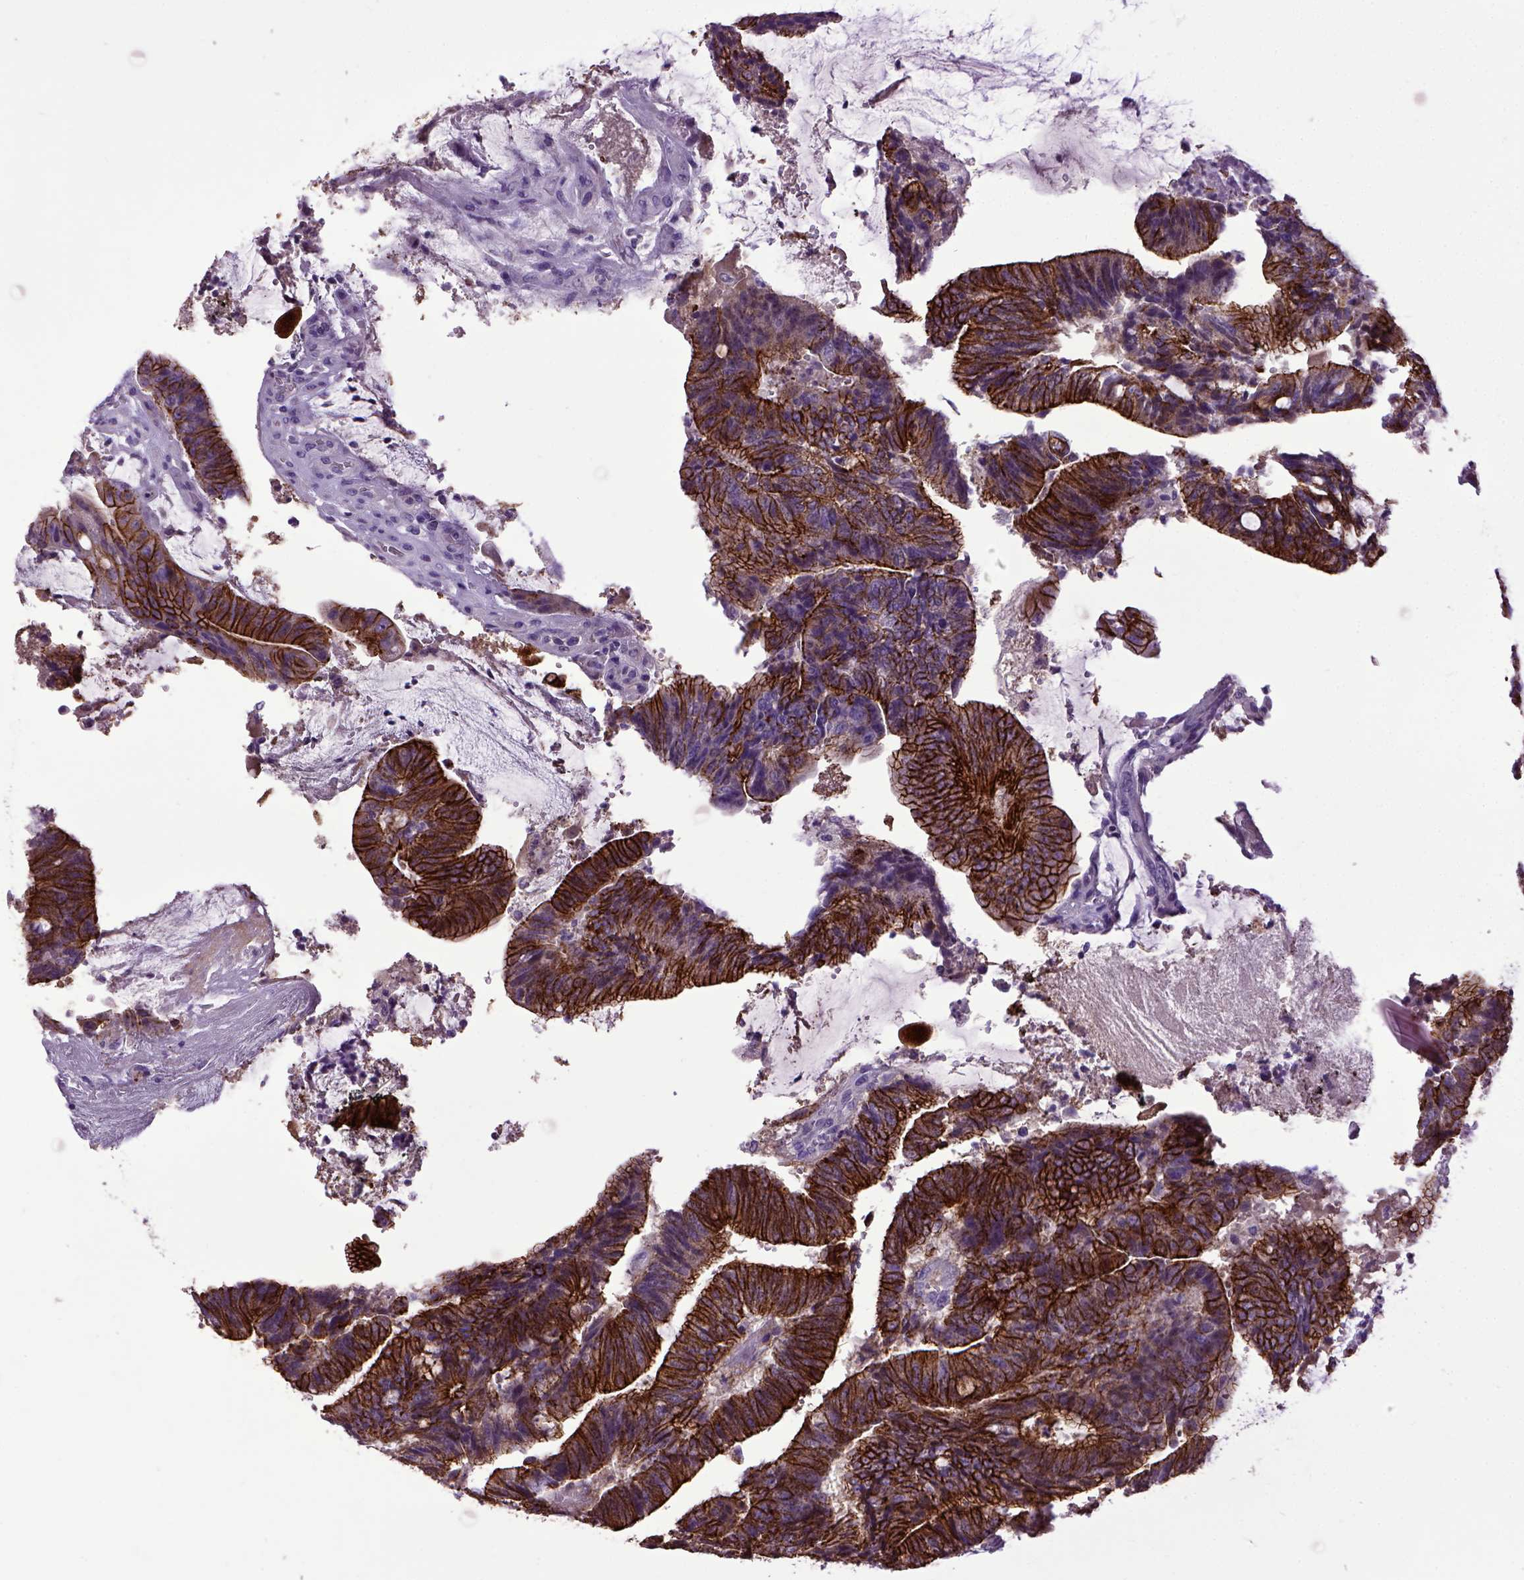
{"staining": {"intensity": "strong", "quantity": ">75%", "location": "cytoplasmic/membranous"}, "tissue": "colorectal cancer", "cell_type": "Tumor cells", "image_type": "cancer", "snomed": [{"axis": "morphology", "description": "Adenocarcinoma, NOS"}, {"axis": "topography", "description": "Colon"}], "caption": "The histopathology image displays staining of colorectal cancer (adenocarcinoma), revealing strong cytoplasmic/membranous protein positivity (brown color) within tumor cells.", "gene": "CDH1", "patient": {"sex": "female", "age": 43}}